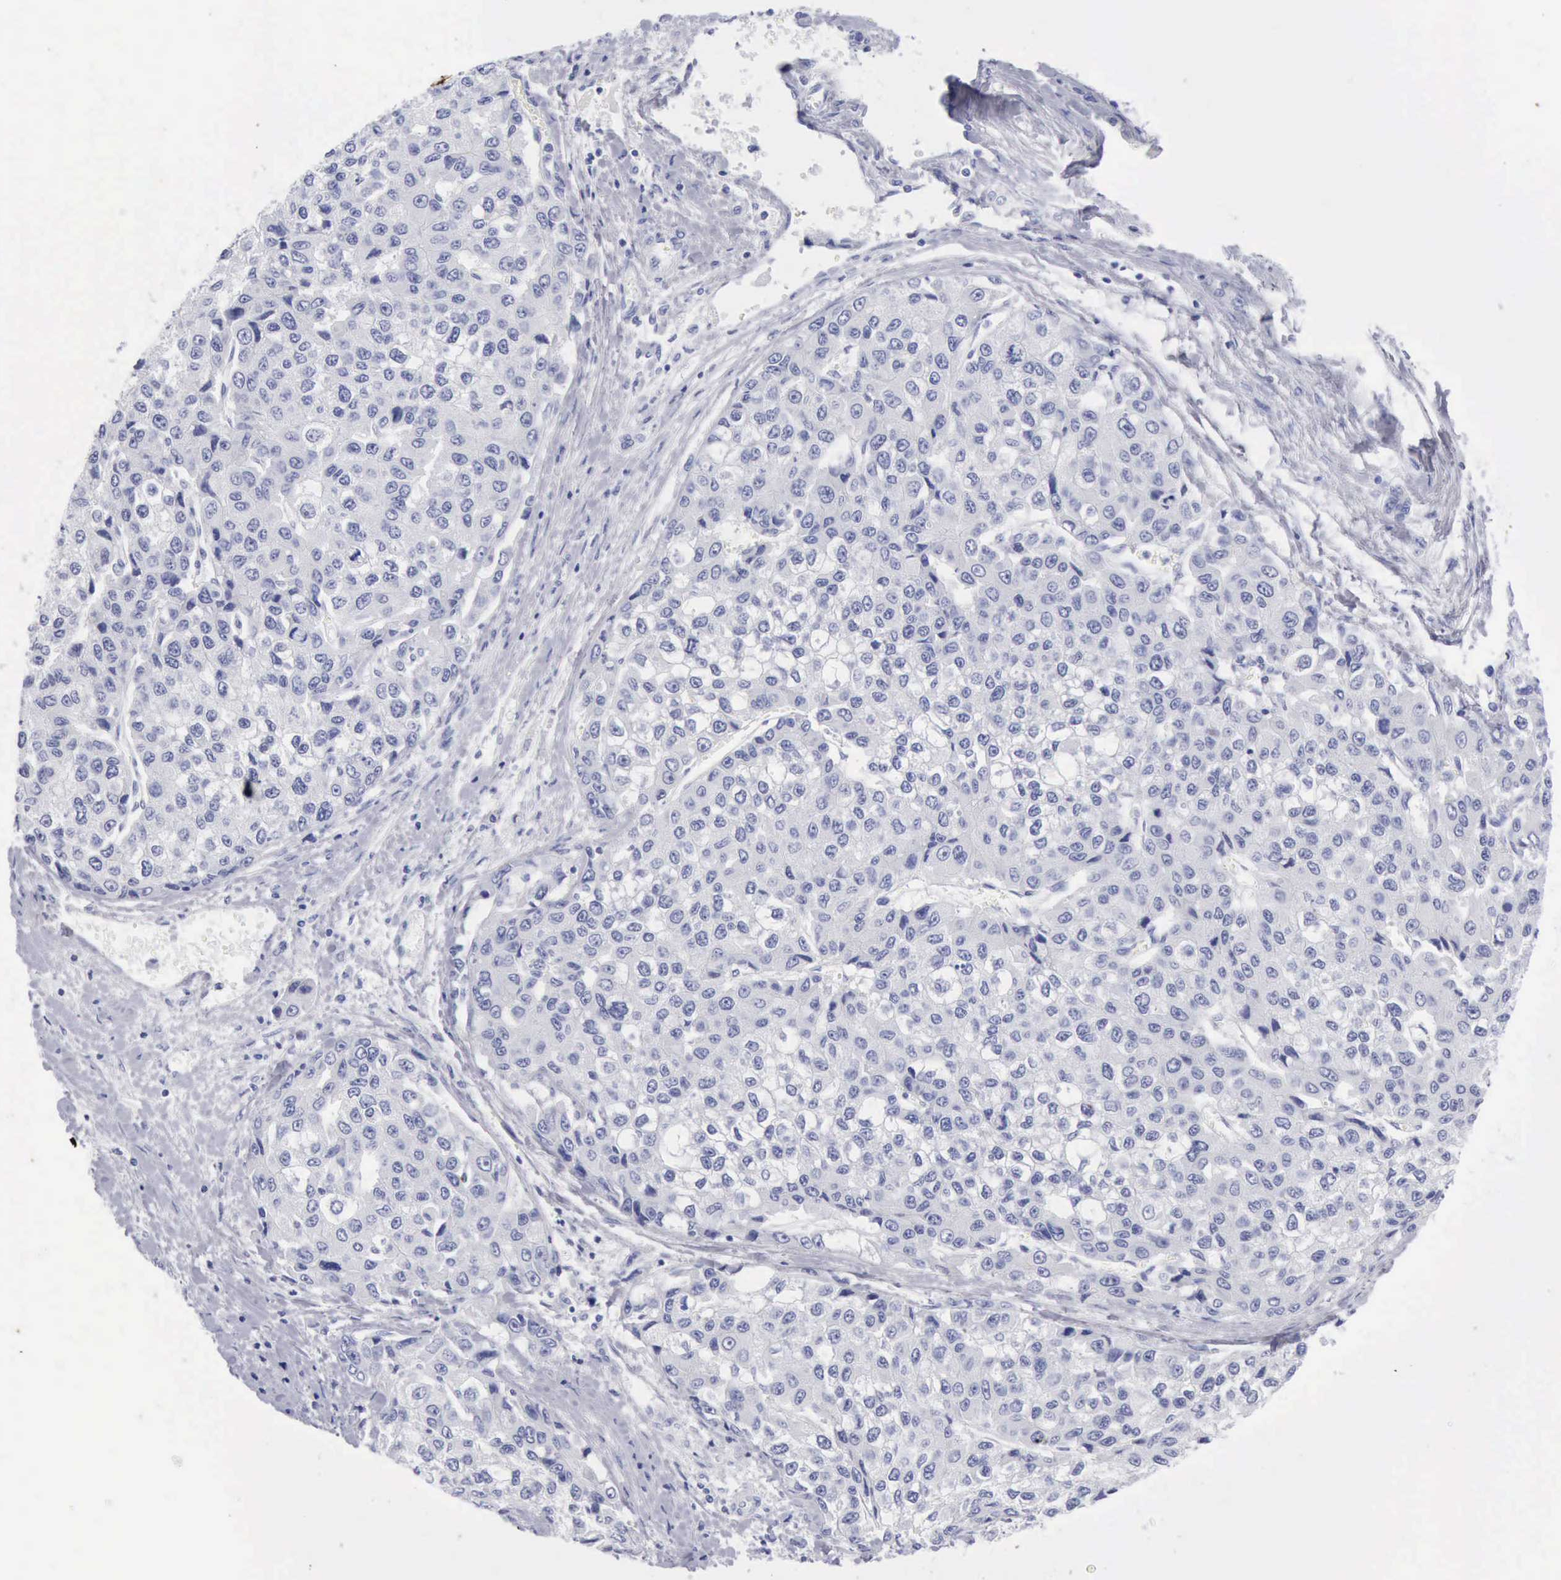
{"staining": {"intensity": "negative", "quantity": "none", "location": "none"}, "tissue": "liver cancer", "cell_type": "Tumor cells", "image_type": "cancer", "snomed": [{"axis": "morphology", "description": "Carcinoma, Hepatocellular, NOS"}, {"axis": "topography", "description": "Liver"}], "caption": "A micrograph of hepatocellular carcinoma (liver) stained for a protein reveals no brown staining in tumor cells.", "gene": "KRT10", "patient": {"sex": "female", "age": 66}}